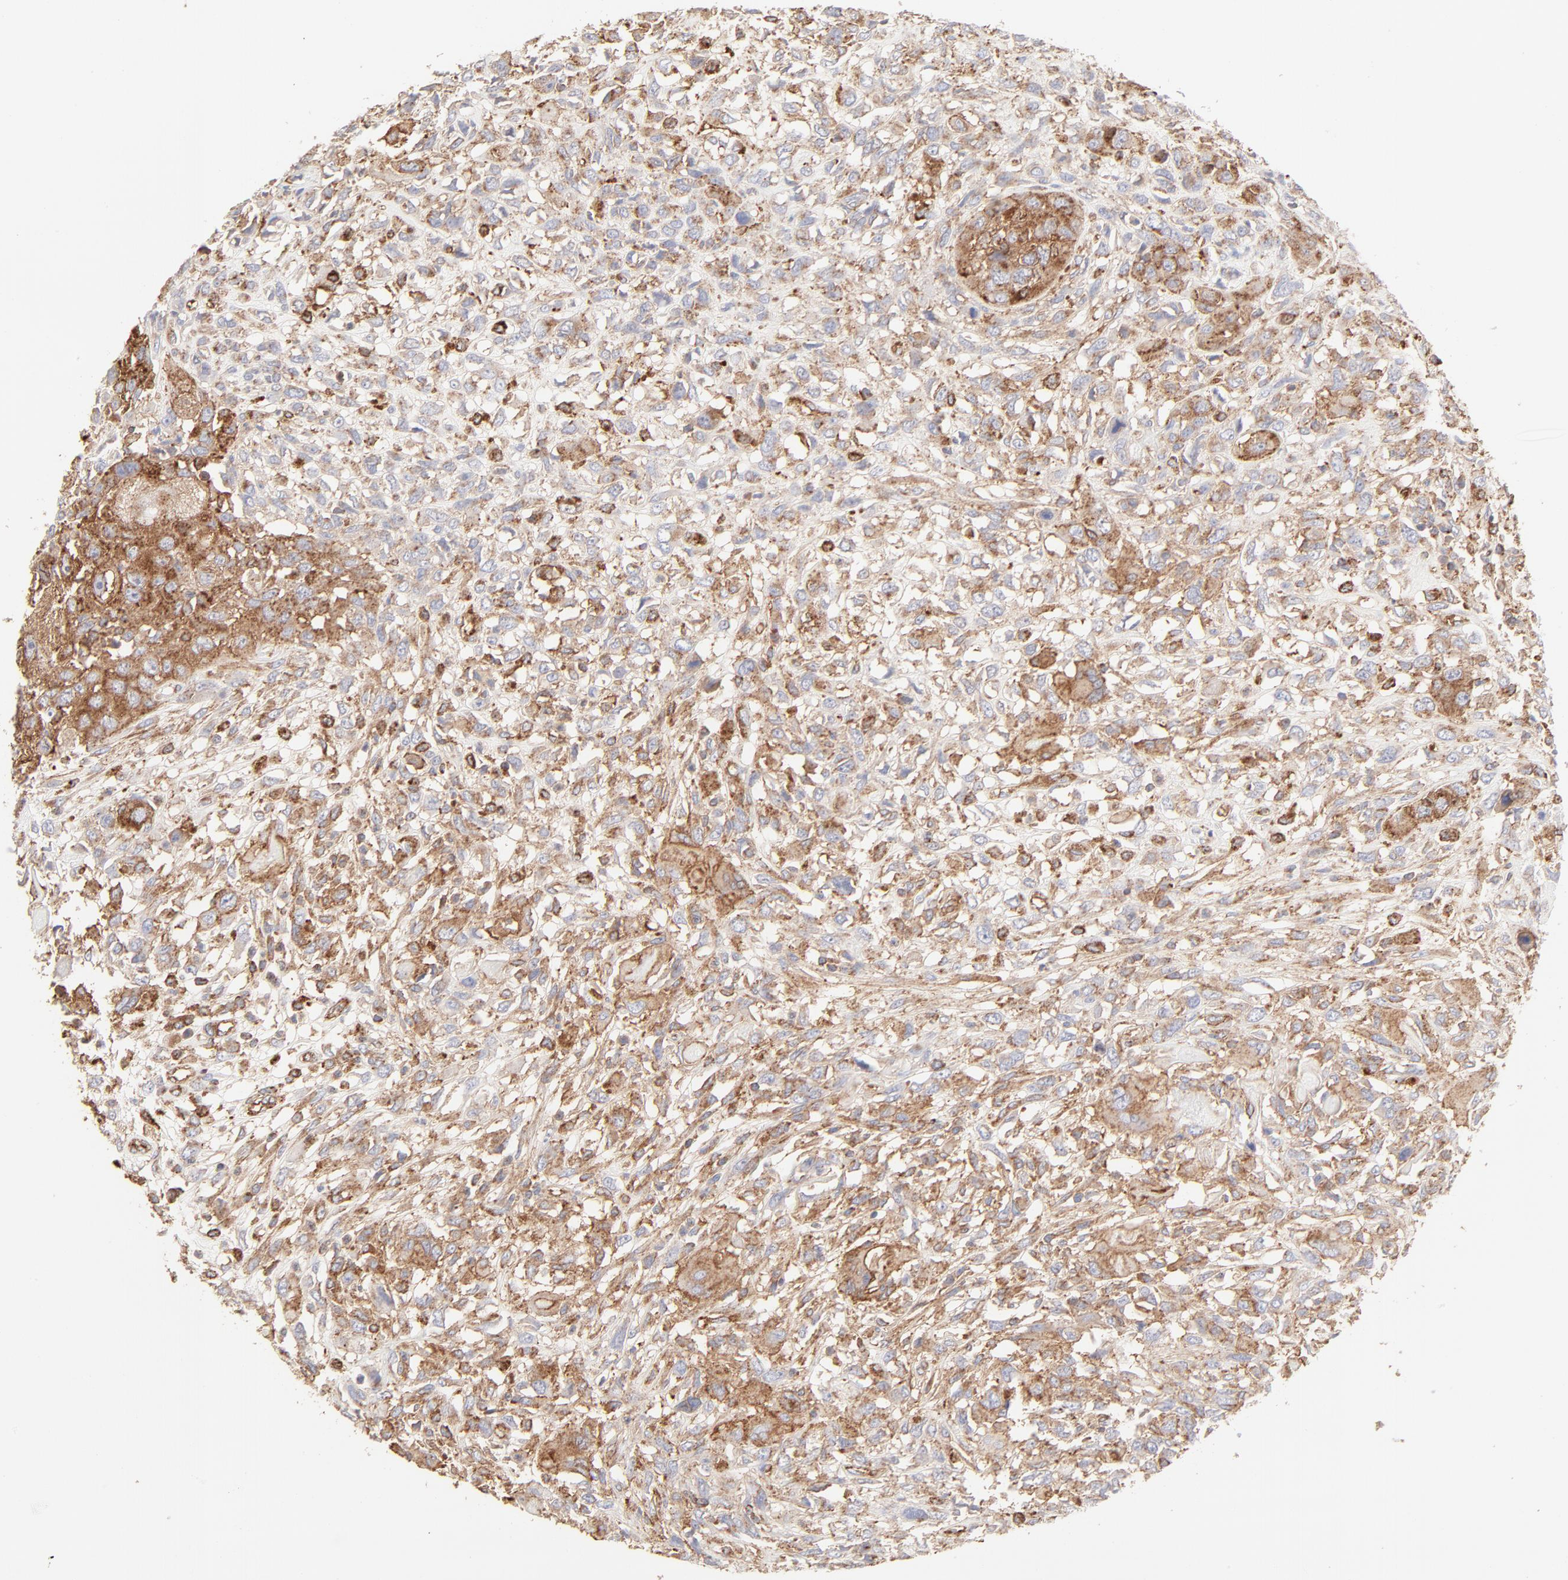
{"staining": {"intensity": "moderate", "quantity": ">75%", "location": "cytoplasmic/membranous"}, "tissue": "head and neck cancer", "cell_type": "Tumor cells", "image_type": "cancer", "snomed": [{"axis": "morphology", "description": "Neoplasm, malignant, NOS"}, {"axis": "topography", "description": "Salivary gland"}, {"axis": "topography", "description": "Head-Neck"}], "caption": "Protein analysis of head and neck cancer tissue reveals moderate cytoplasmic/membranous staining in approximately >75% of tumor cells.", "gene": "CLTB", "patient": {"sex": "male", "age": 43}}